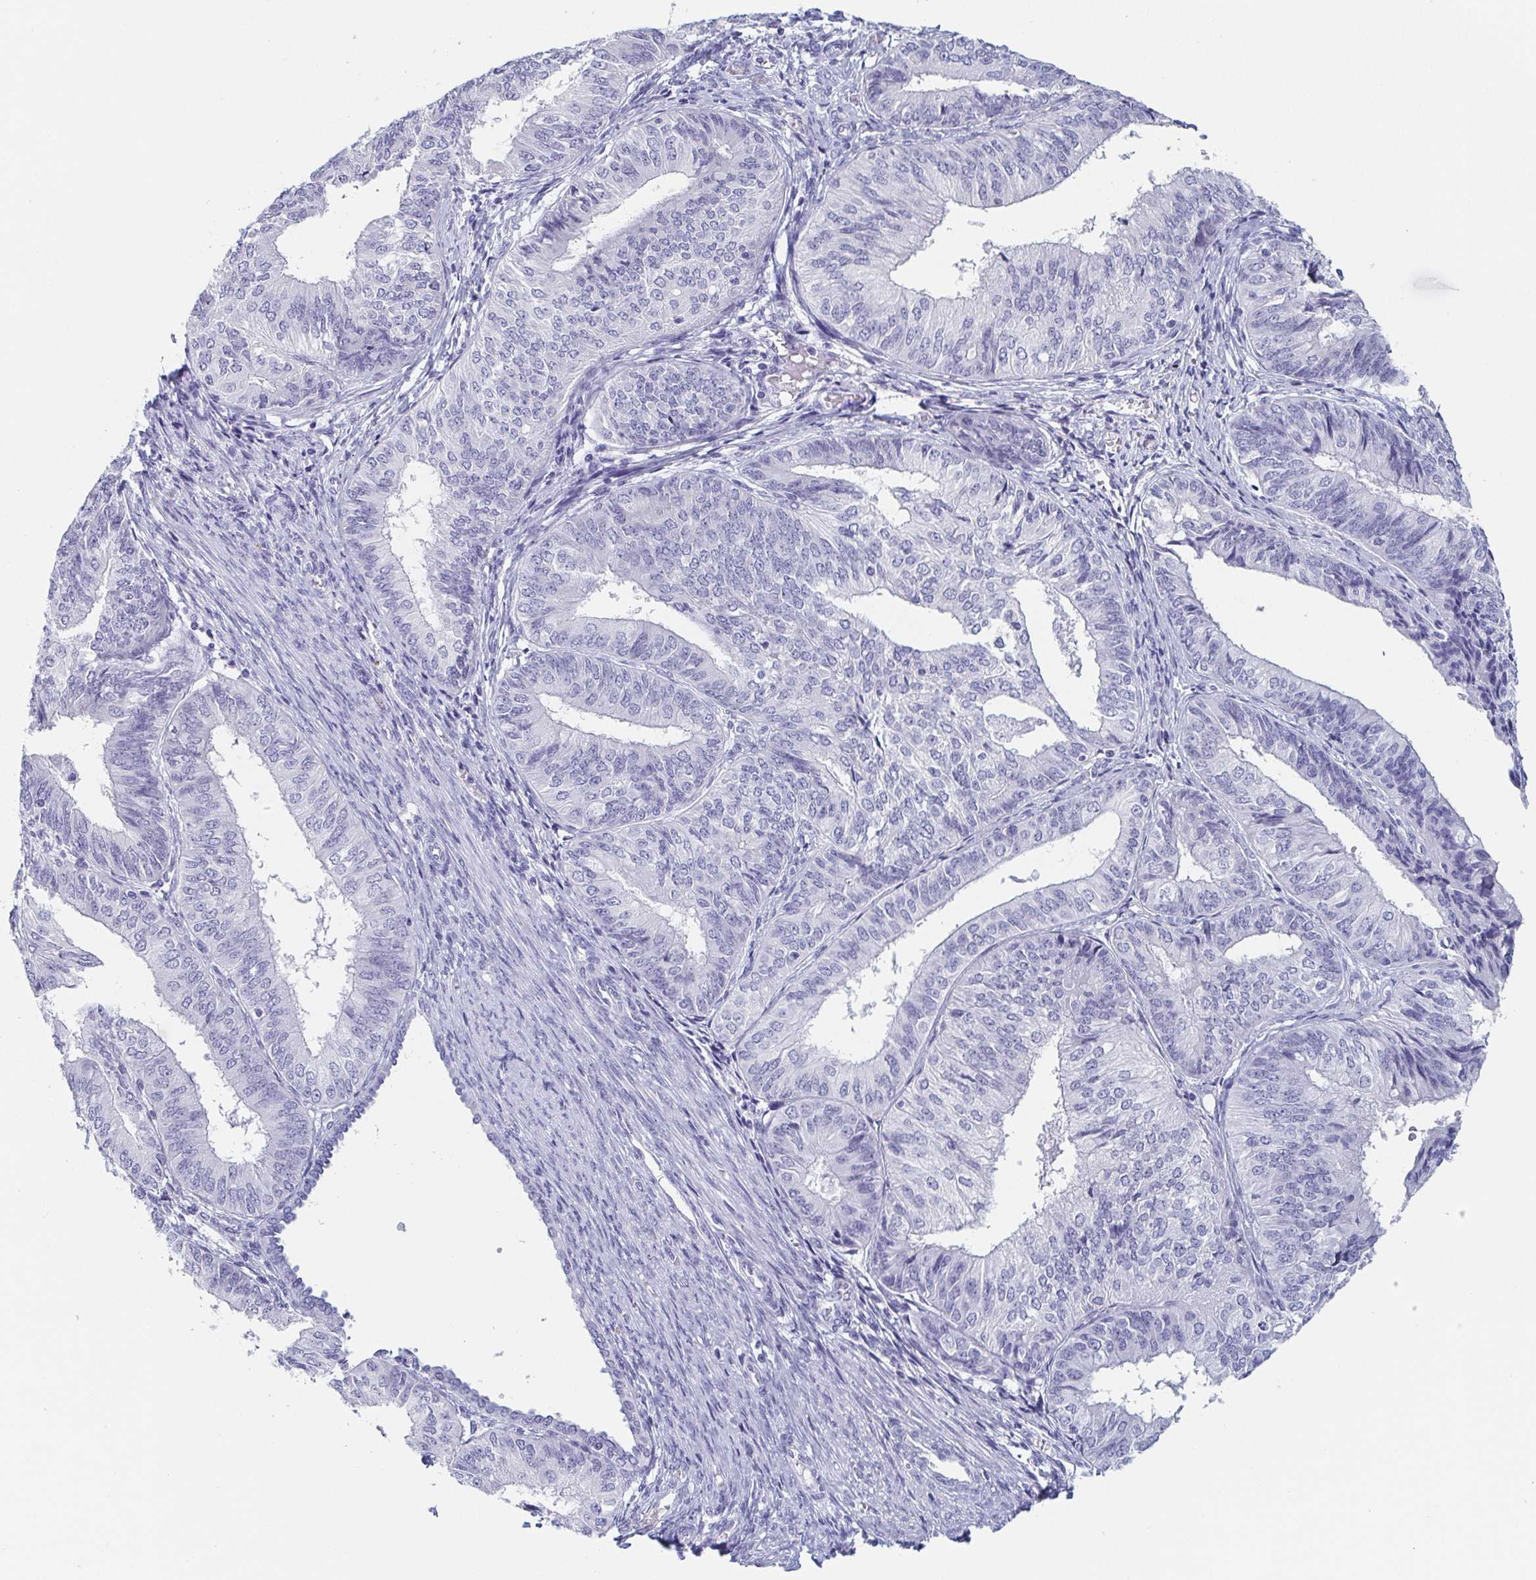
{"staining": {"intensity": "negative", "quantity": "none", "location": "none"}, "tissue": "endometrial cancer", "cell_type": "Tumor cells", "image_type": "cancer", "snomed": [{"axis": "morphology", "description": "Adenocarcinoma, NOS"}, {"axis": "topography", "description": "Endometrium"}], "caption": "Endometrial cancer (adenocarcinoma) was stained to show a protein in brown. There is no significant positivity in tumor cells. (DAB IHC visualized using brightfield microscopy, high magnification).", "gene": "ITLN1", "patient": {"sex": "female", "age": 58}}